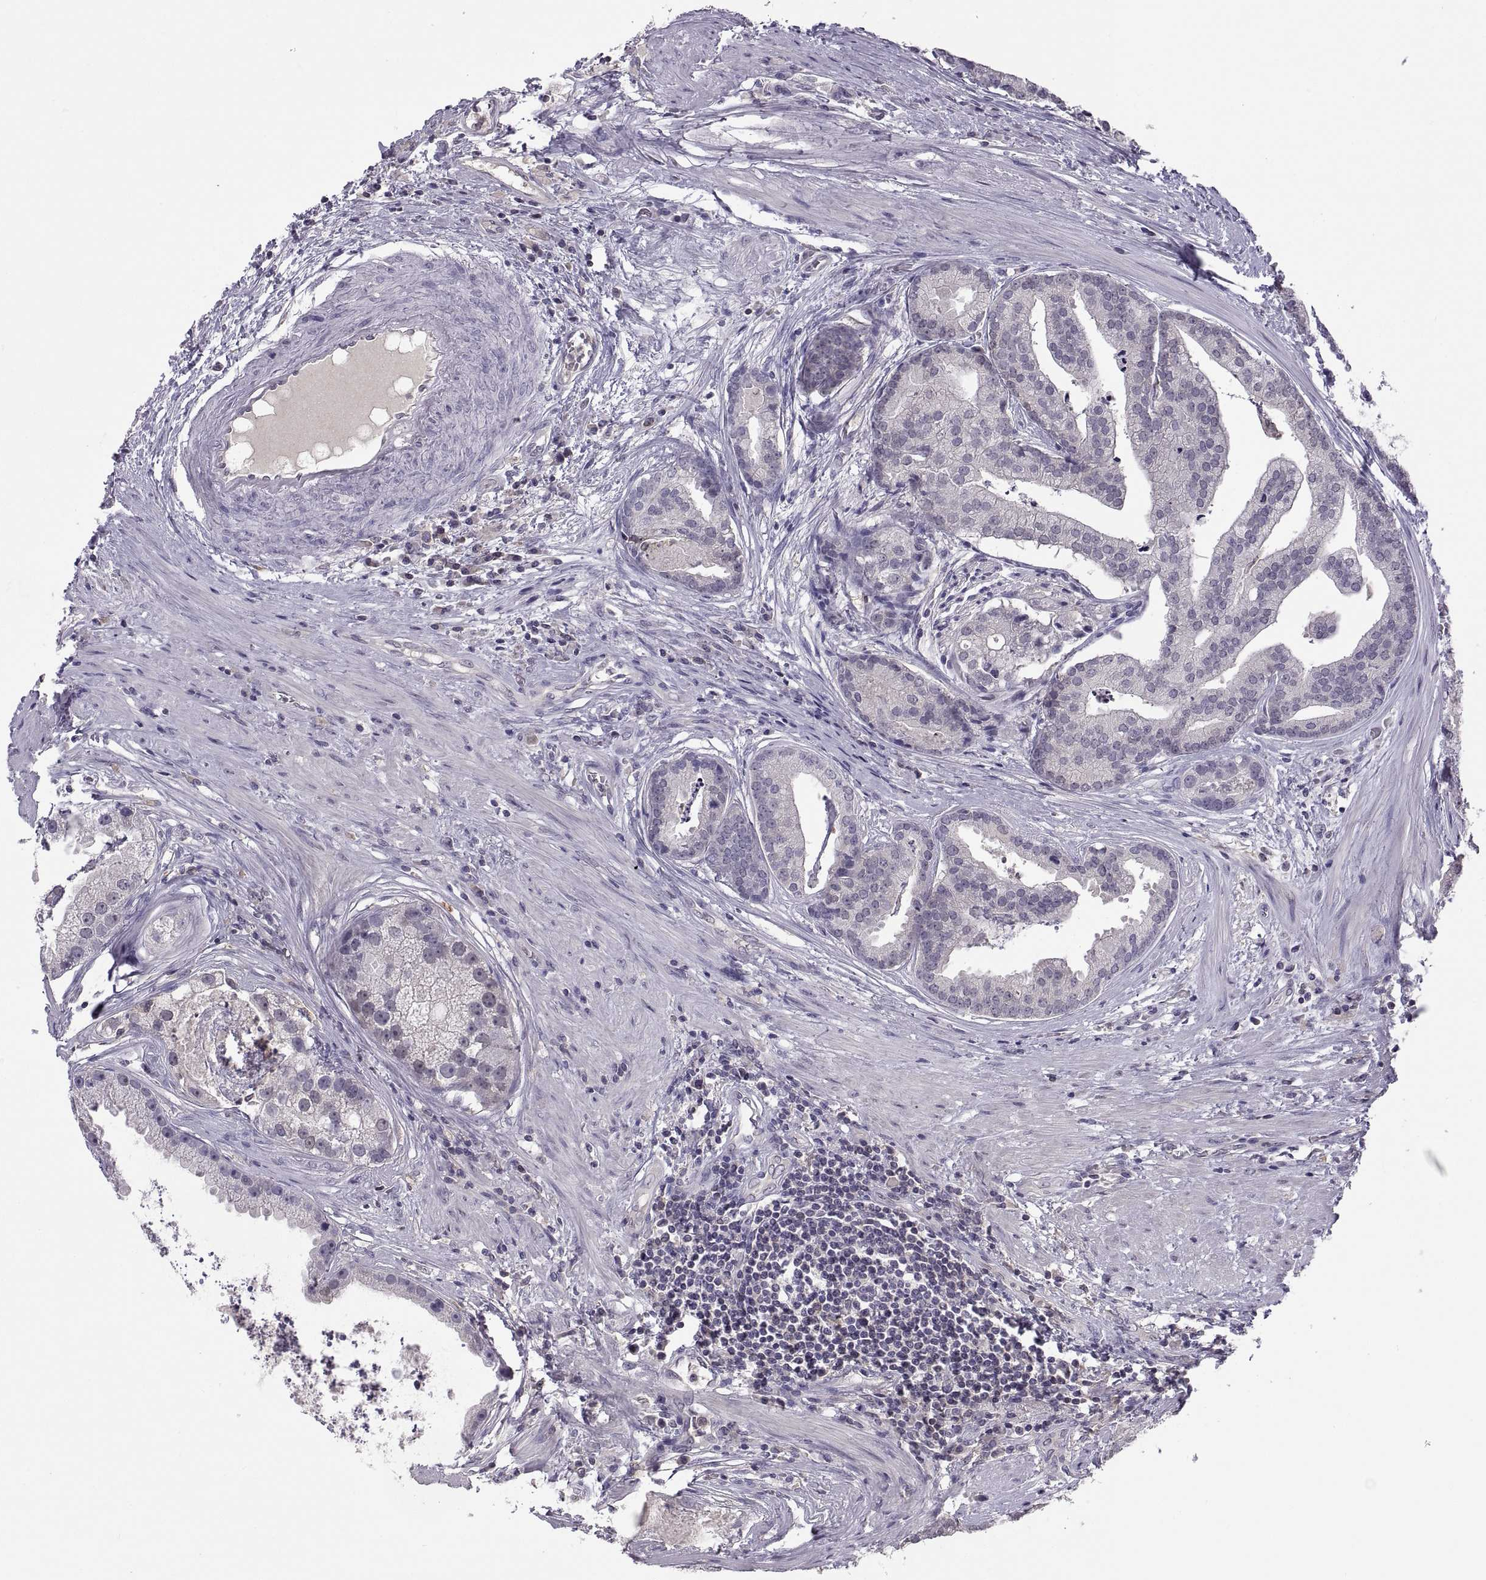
{"staining": {"intensity": "negative", "quantity": "none", "location": "none"}, "tissue": "prostate cancer", "cell_type": "Tumor cells", "image_type": "cancer", "snomed": [{"axis": "morphology", "description": "Adenocarcinoma, NOS"}, {"axis": "topography", "description": "Prostate and seminal vesicle, NOS"}, {"axis": "topography", "description": "Prostate"}], "caption": "An image of human adenocarcinoma (prostate) is negative for staining in tumor cells. The staining is performed using DAB brown chromogen with nuclei counter-stained in using hematoxylin.", "gene": "FGF9", "patient": {"sex": "male", "age": 44}}